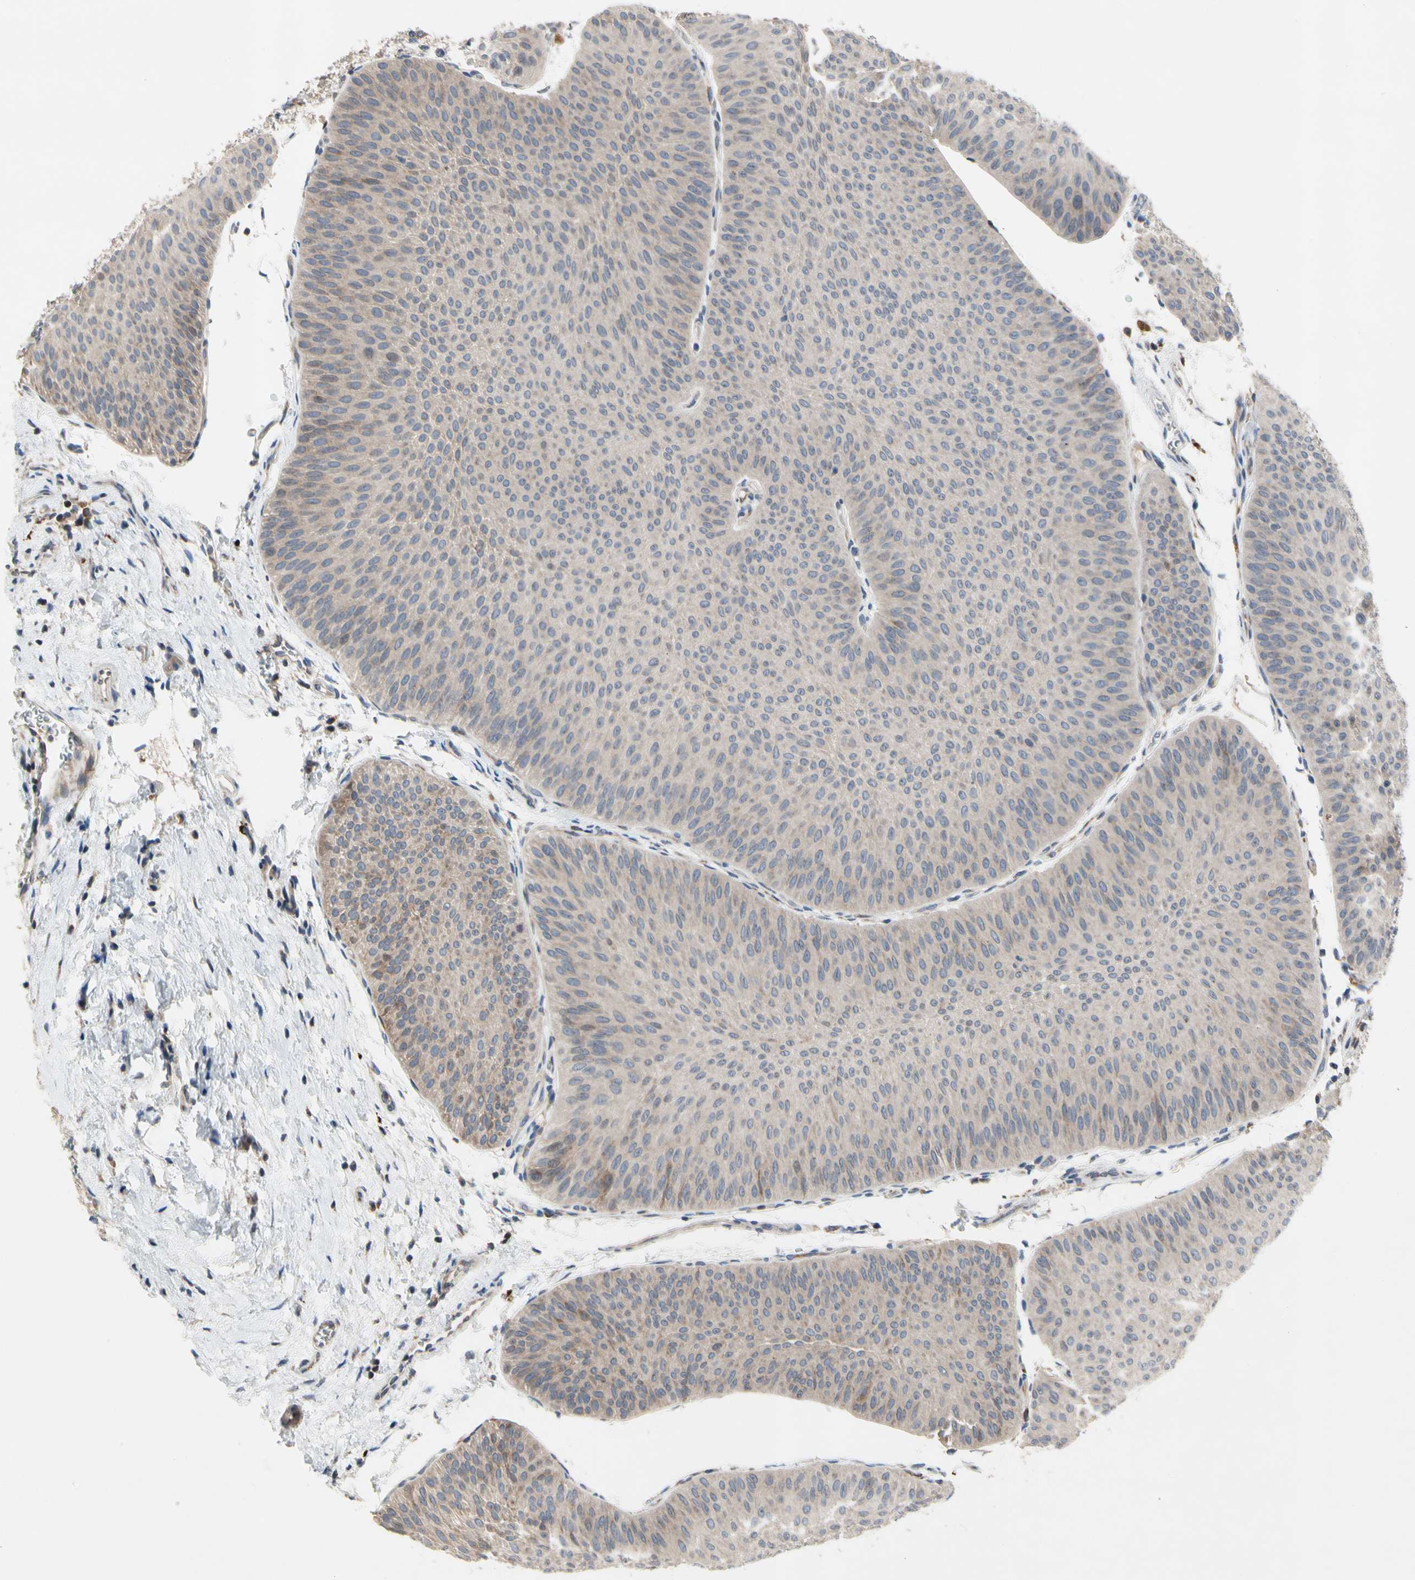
{"staining": {"intensity": "weak", "quantity": ">75%", "location": "cytoplasmic/membranous,nuclear"}, "tissue": "urothelial cancer", "cell_type": "Tumor cells", "image_type": "cancer", "snomed": [{"axis": "morphology", "description": "Urothelial carcinoma, Low grade"}, {"axis": "topography", "description": "Urinary bladder"}], "caption": "Immunohistochemistry of urothelial cancer reveals low levels of weak cytoplasmic/membranous and nuclear positivity in approximately >75% of tumor cells.", "gene": "MMEL1", "patient": {"sex": "female", "age": 60}}